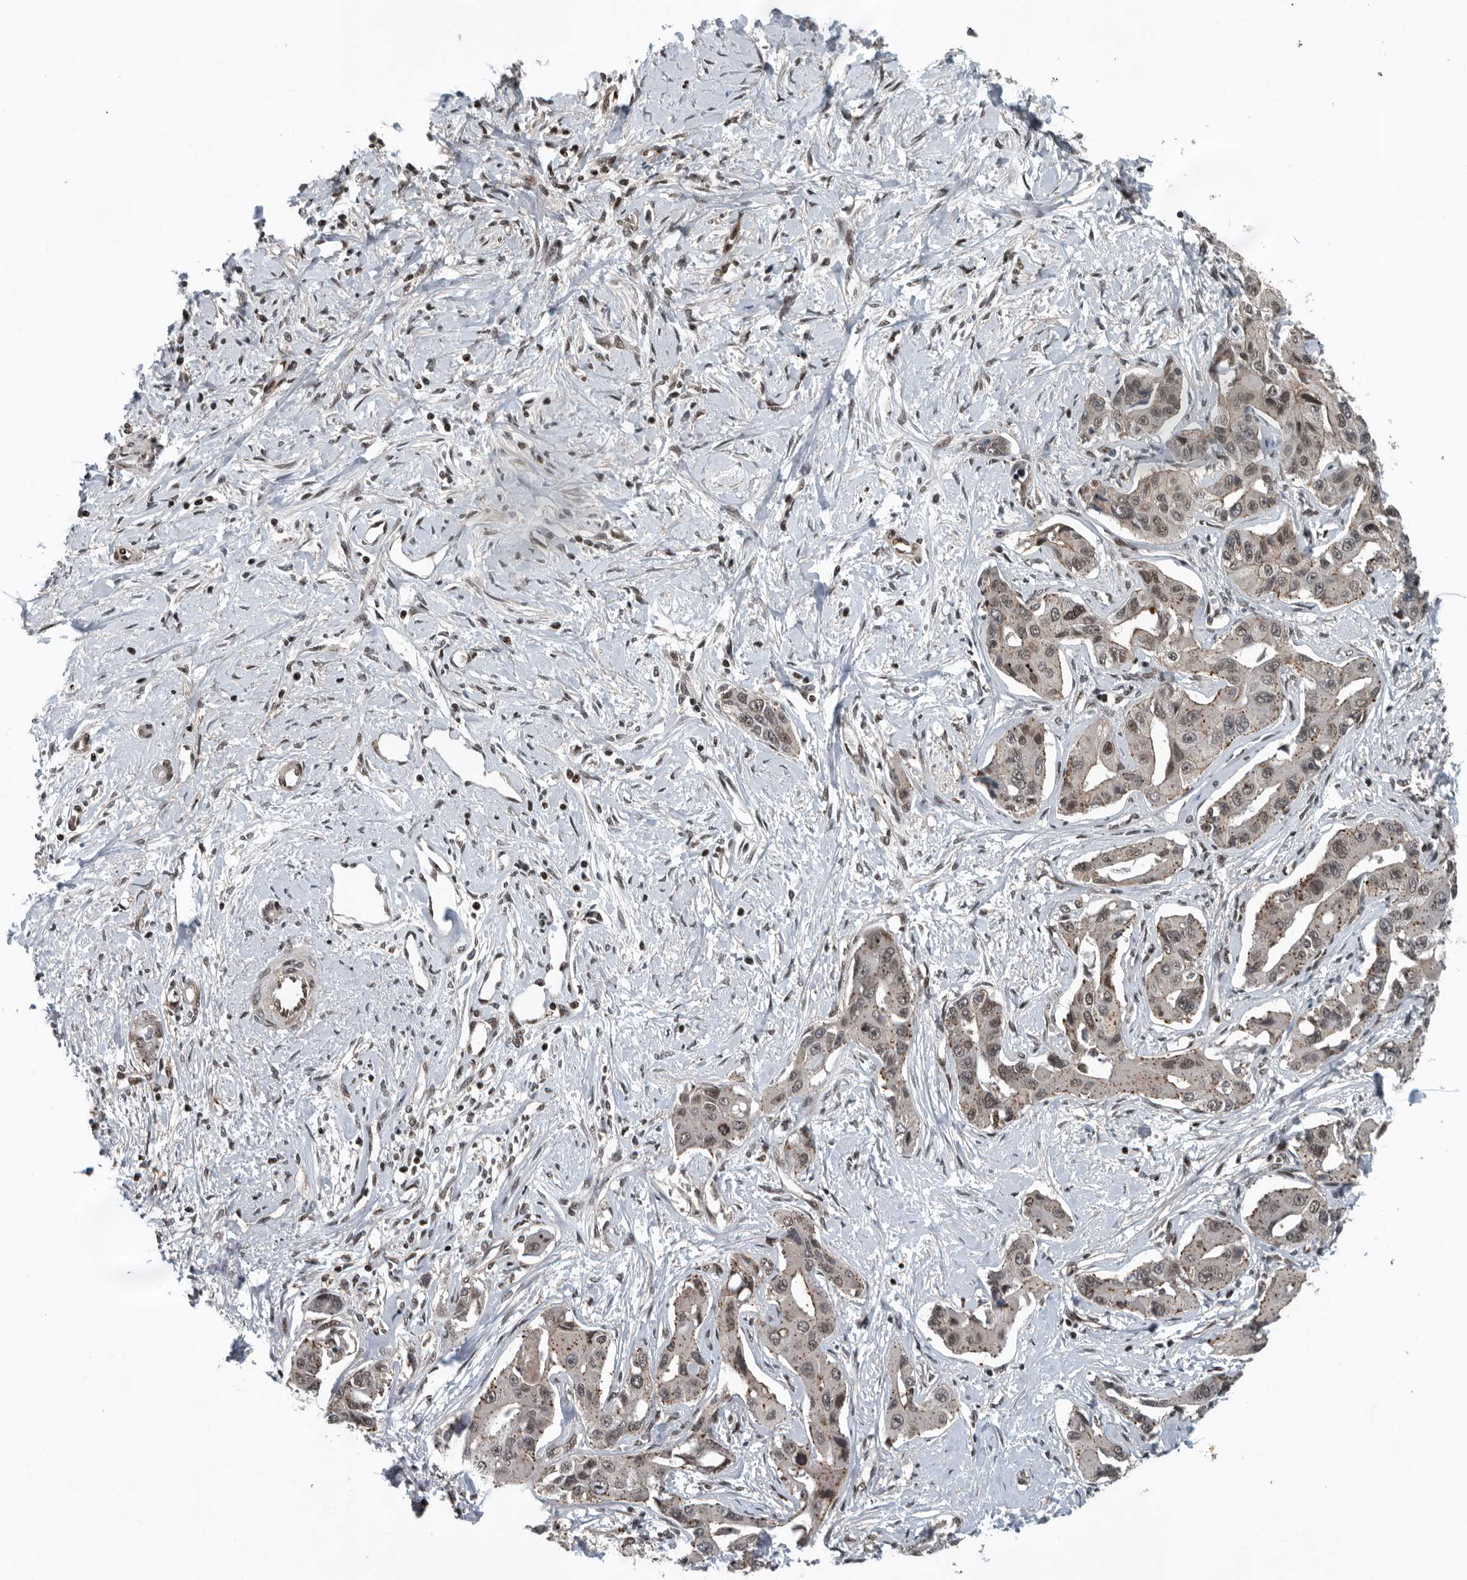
{"staining": {"intensity": "weak", "quantity": ">75%", "location": "nuclear"}, "tissue": "liver cancer", "cell_type": "Tumor cells", "image_type": "cancer", "snomed": [{"axis": "morphology", "description": "Cholangiocarcinoma"}, {"axis": "topography", "description": "Liver"}], "caption": "IHC micrograph of neoplastic tissue: human liver cancer (cholangiocarcinoma) stained using immunohistochemistry exhibits low levels of weak protein expression localized specifically in the nuclear of tumor cells, appearing as a nuclear brown color.", "gene": "SENP7", "patient": {"sex": "male", "age": 59}}